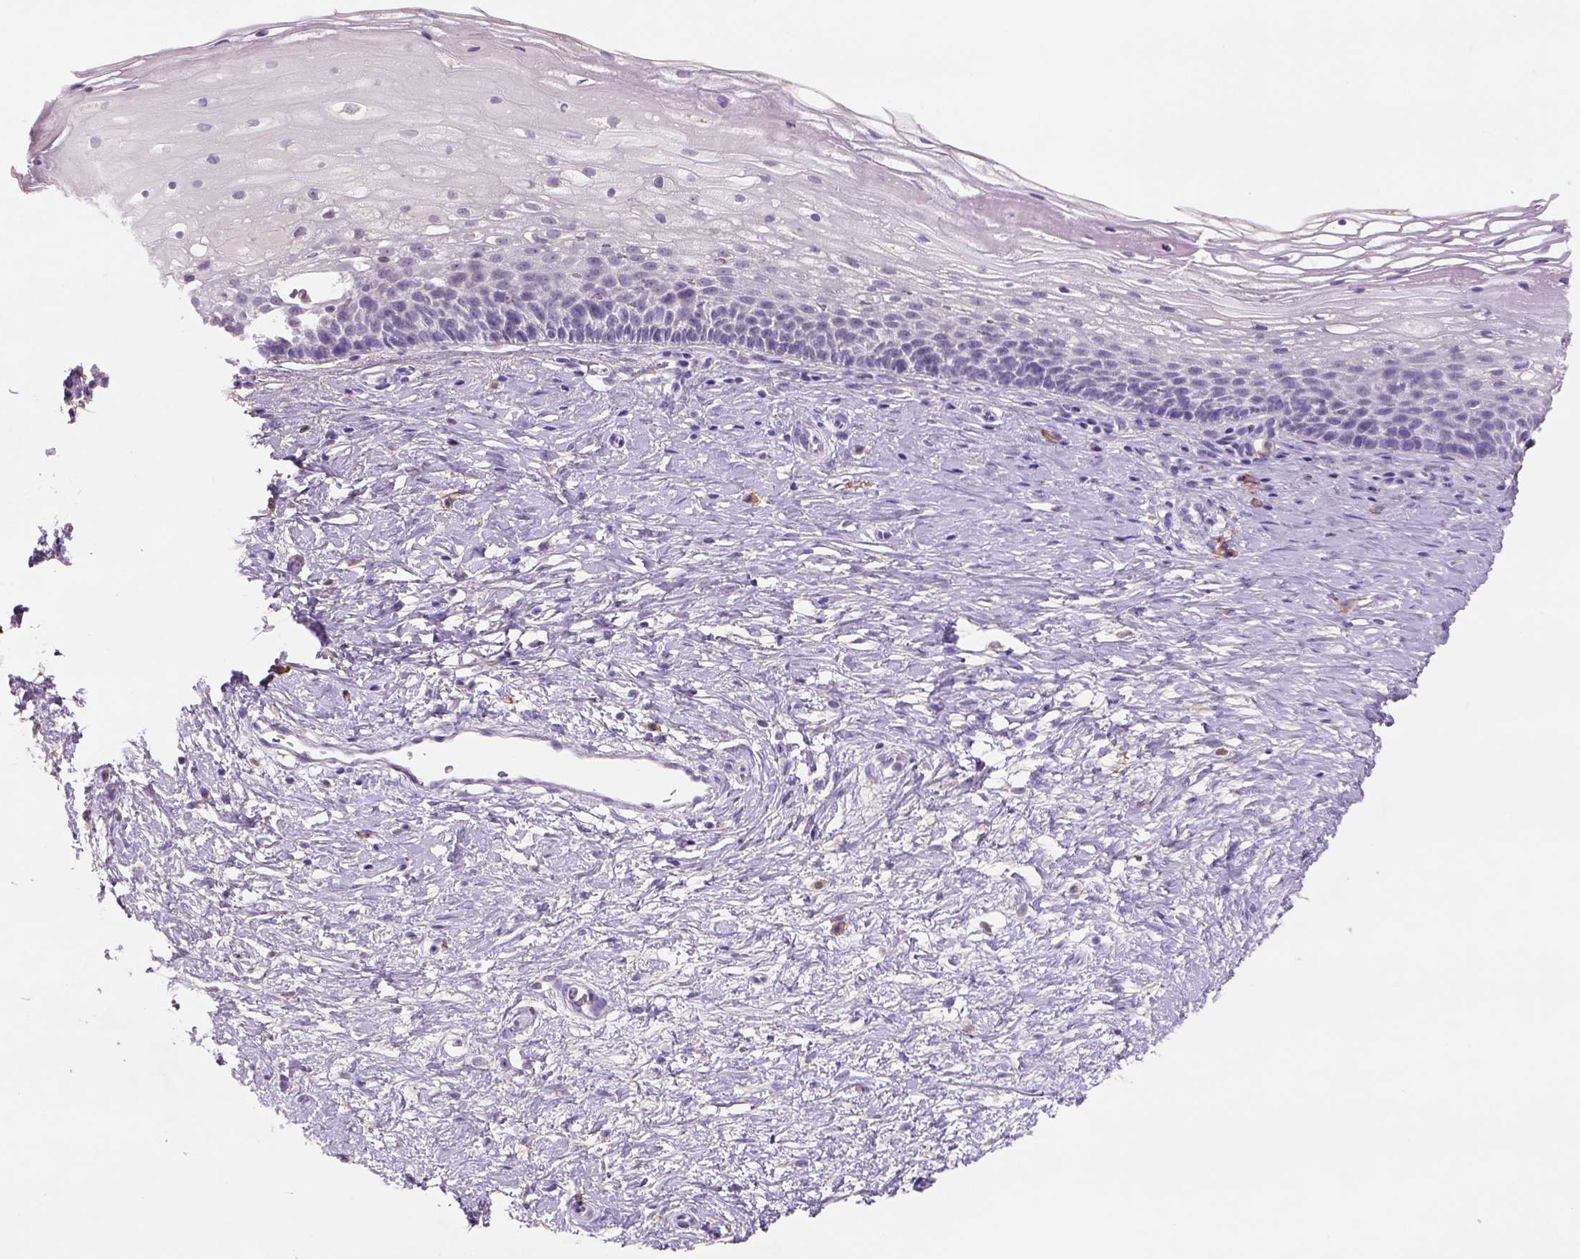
{"staining": {"intensity": "negative", "quantity": "none", "location": "none"}, "tissue": "cervix", "cell_type": "Glandular cells", "image_type": "normal", "snomed": [{"axis": "morphology", "description": "Normal tissue, NOS"}, {"axis": "topography", "description": "Cervix"}], "caption": "Protein analysis of benign cervix shows no significant expression in glandular cells.", "gene": "NAALAD2", "patient": {"sex": "female", "age": 34}}